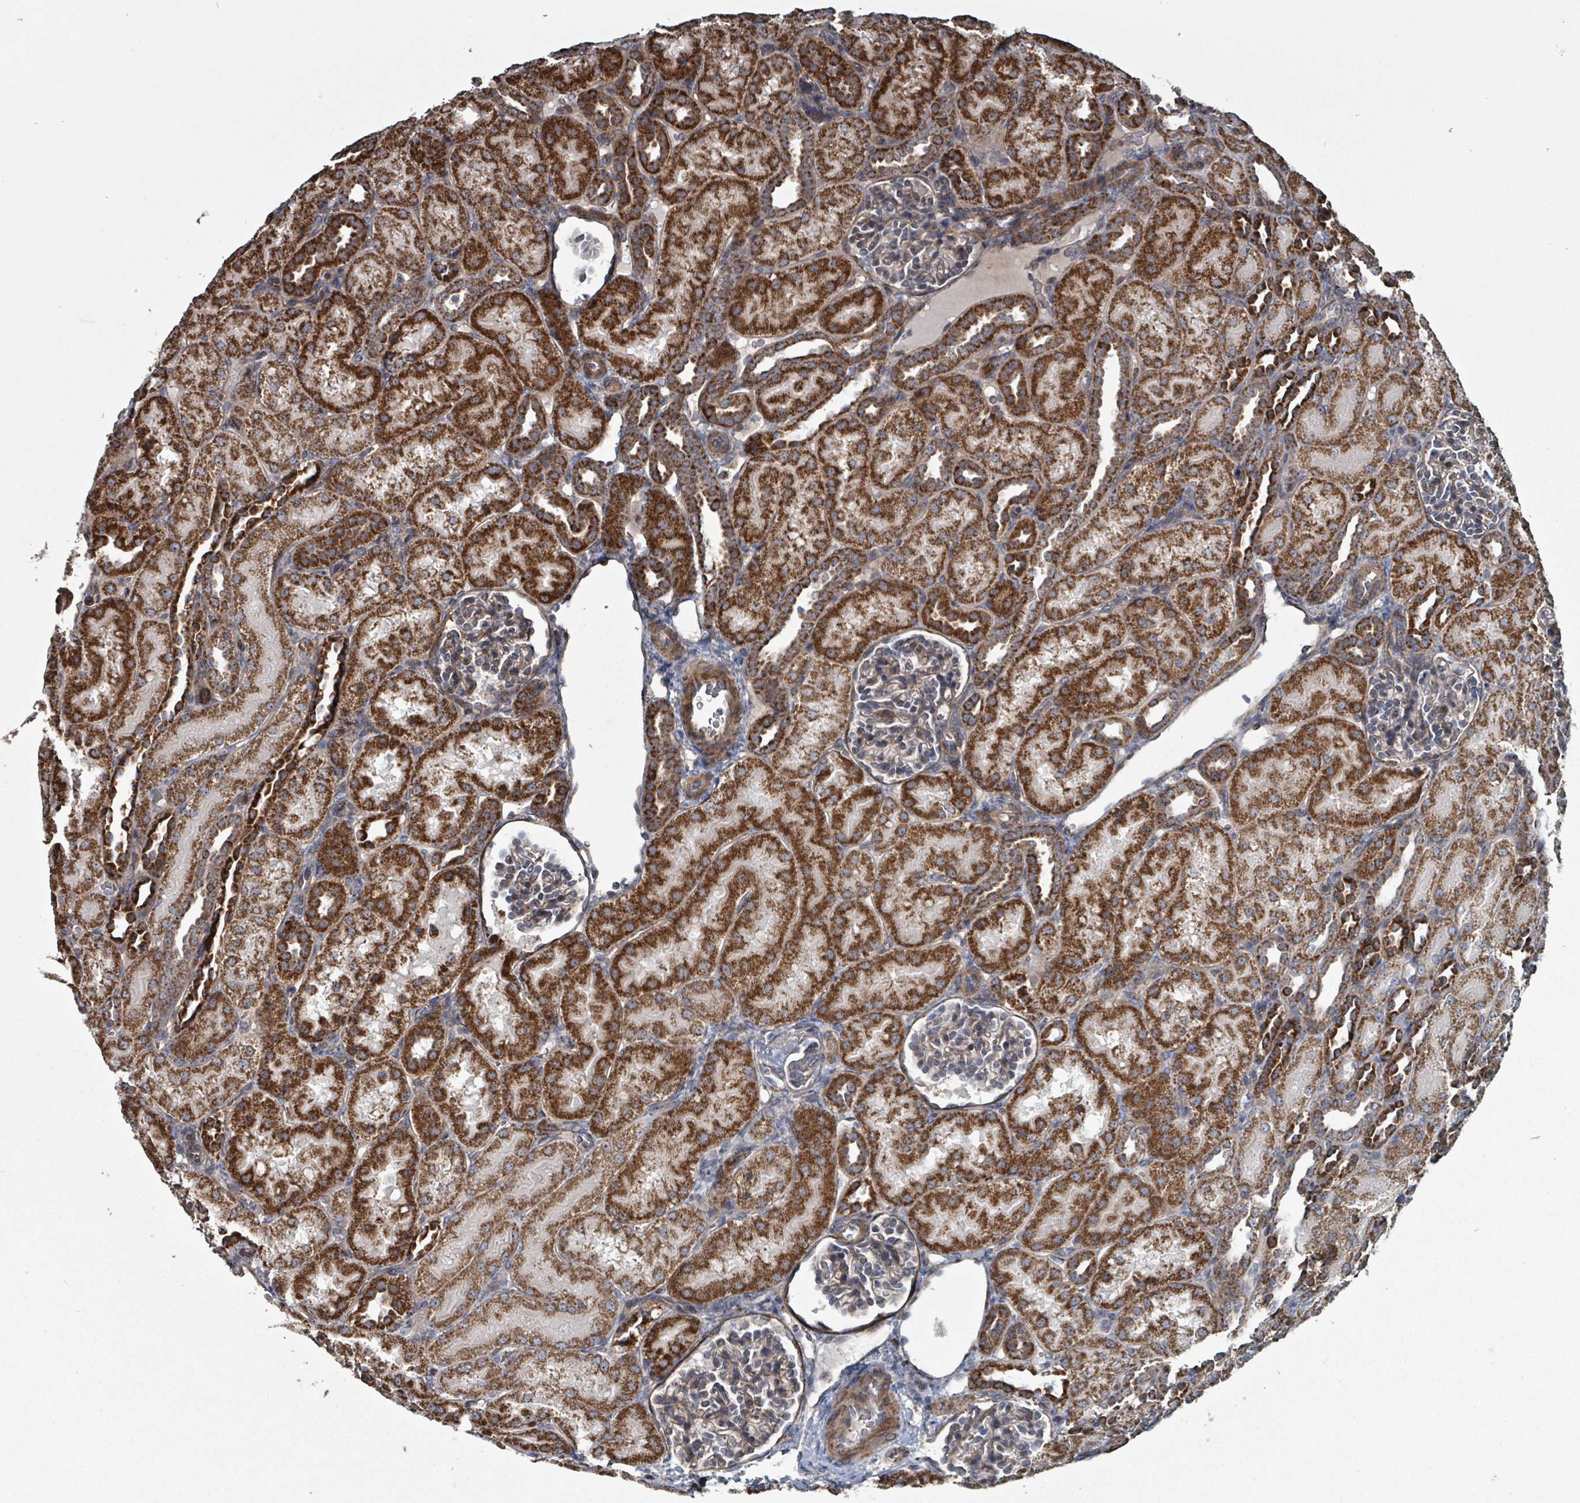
{"staining": {"intensity": "negative", "quantity": "none", "location": "none"}, "tissue": "kidney", "cell_type": "Cells in glomeruli", "image_type": "normal", "snomed": [{"axis": "morphology", "description": "Normal tissue, NOS"}, {"axis": "topography", "description": "Kidney"}], "caption": "Image shows no protein staining in cells in glomeruli of benign kidney.", "gene": "MRPL4", "patient": {"sex": "male", "age": 1}}